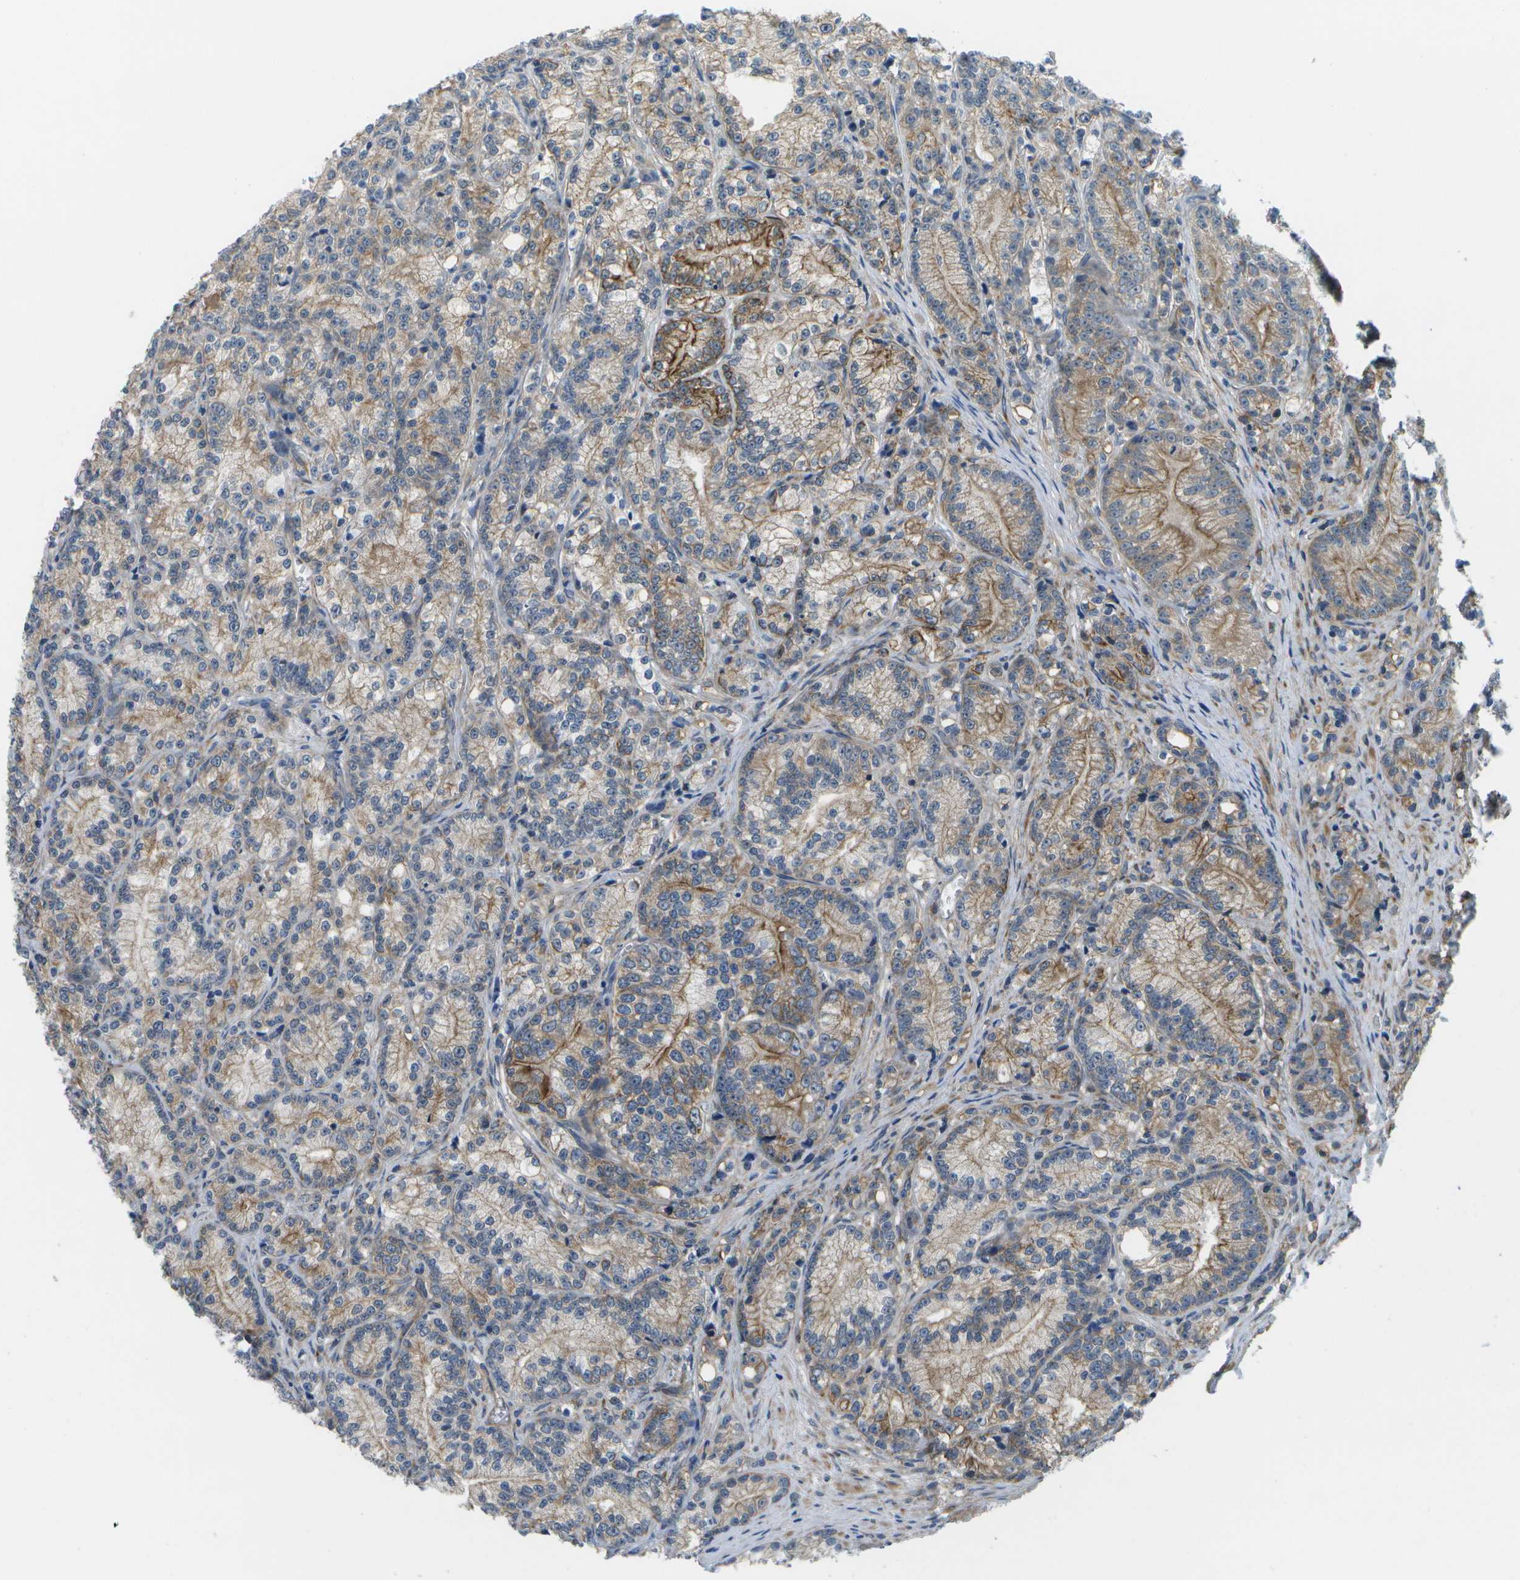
{"staining": {"intensity": "weak", "quantity": "25%-75%", "location": "cytoplasmic/membranous"}, "tissue": "prostate cancer", "cell_type": "Tumor cells", "image_type": "cancer", "snomed": [{"axis": "morphology", "description": "Adenocarcinoma, Low grade"}, {"axis": "topography", "description": "Prostate"}], "caption": "An immunohistochemistry image of neoplastic tissue is shown. Protein staining in brown labels weak cytoplasmic/membranous positivity in low-grade adenocarcinoma (prostate) within tumor cells.", "gene": "P3H1", "patient": {"sex": "male", "age": 89}}